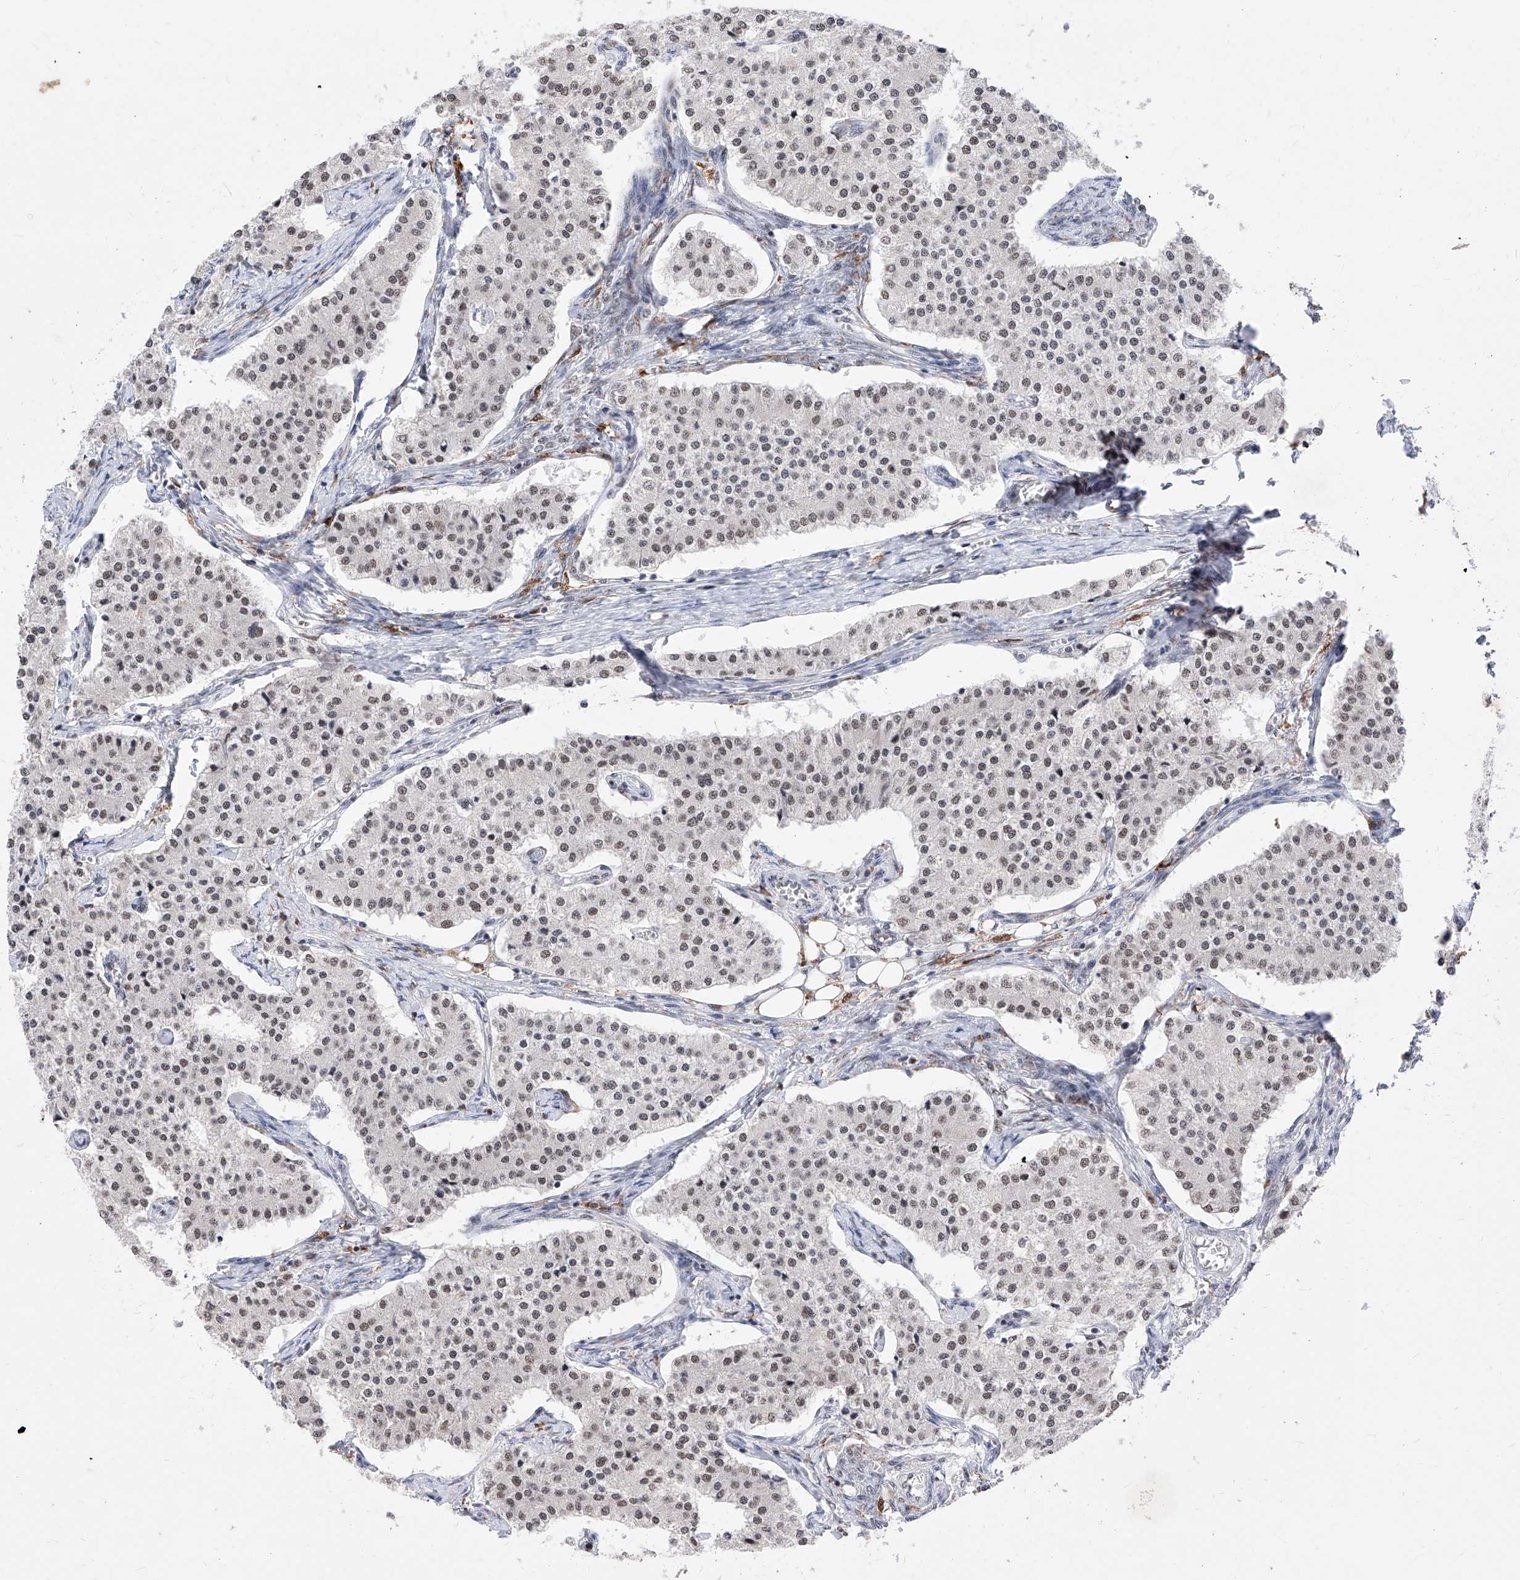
{"staining": {"intensity": "weak", "quantity": ">75%", "location": "nuclear"}, "tissue": "carcinoid", "cell_type": "Tumor cells", "image_type": "cancer", "snomed": [{"axis": "morphology", "description": "Carcinoid, malignant, NOS"}, {"axis": "topography", "description": "Colon"}], "caption": "Protein expression analysis of human malignant carcinoid reveals weak nuclear staining in about >75% of tumor cells.", "gene": "PHF5A", "patient": {"sex": "female", "age": 52}}